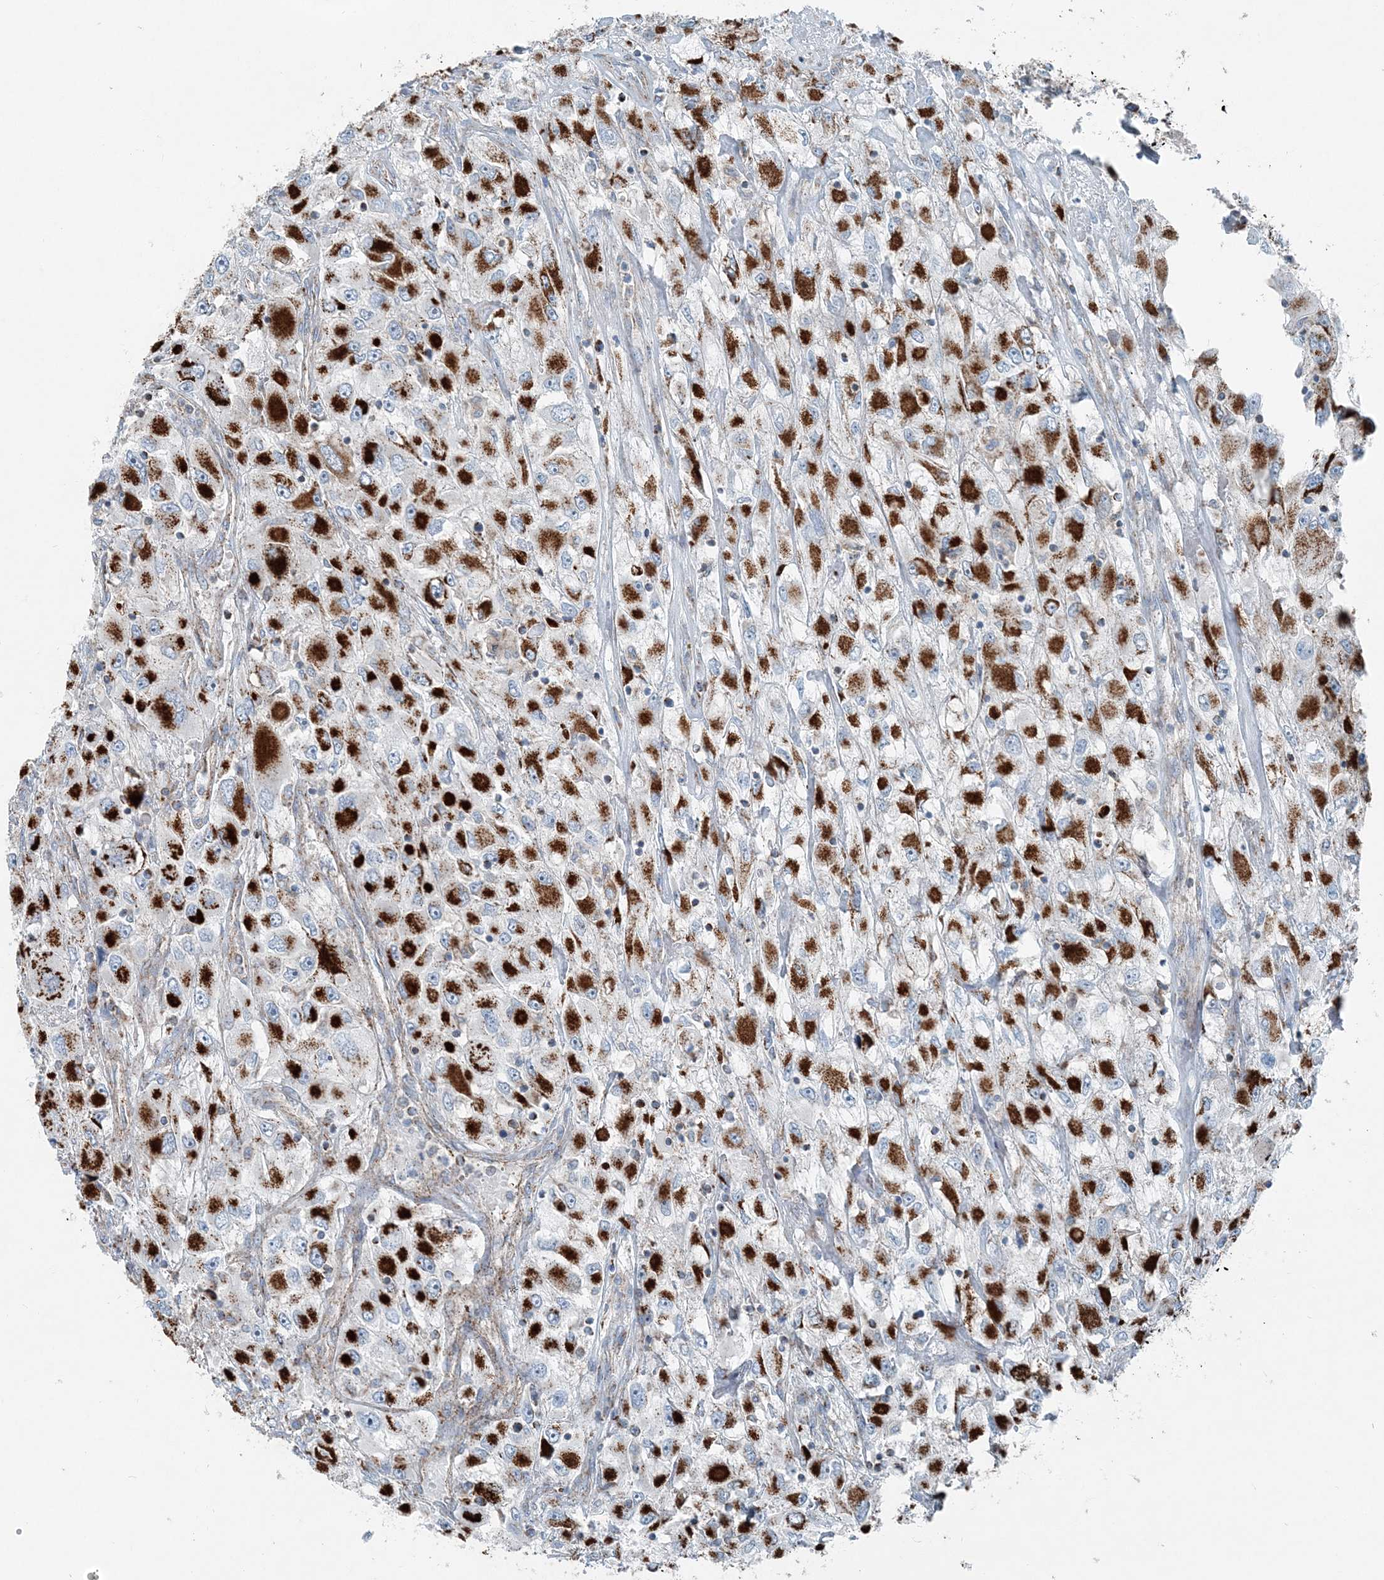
{"staining": {"intensity": "strong", "quantity": ">75%", "location": "cytoplasmic/membranous"}, "tissue": "renal cancer", "cell_type": "Tumor cells", "image_type": "cancer", "snomed": [{"axis": "morphology", "description": "Adenocarcinoma, NOS"}, {"axis": "topography", "description": "Kidney"}], "caption": "Protein staining of renal cancer tissue reveals strong cytoplasmic/membranous positivity in approximately >75% of tumor cells.", "gene": "INTU", "patient": {"sex": "female", "age": 52}}